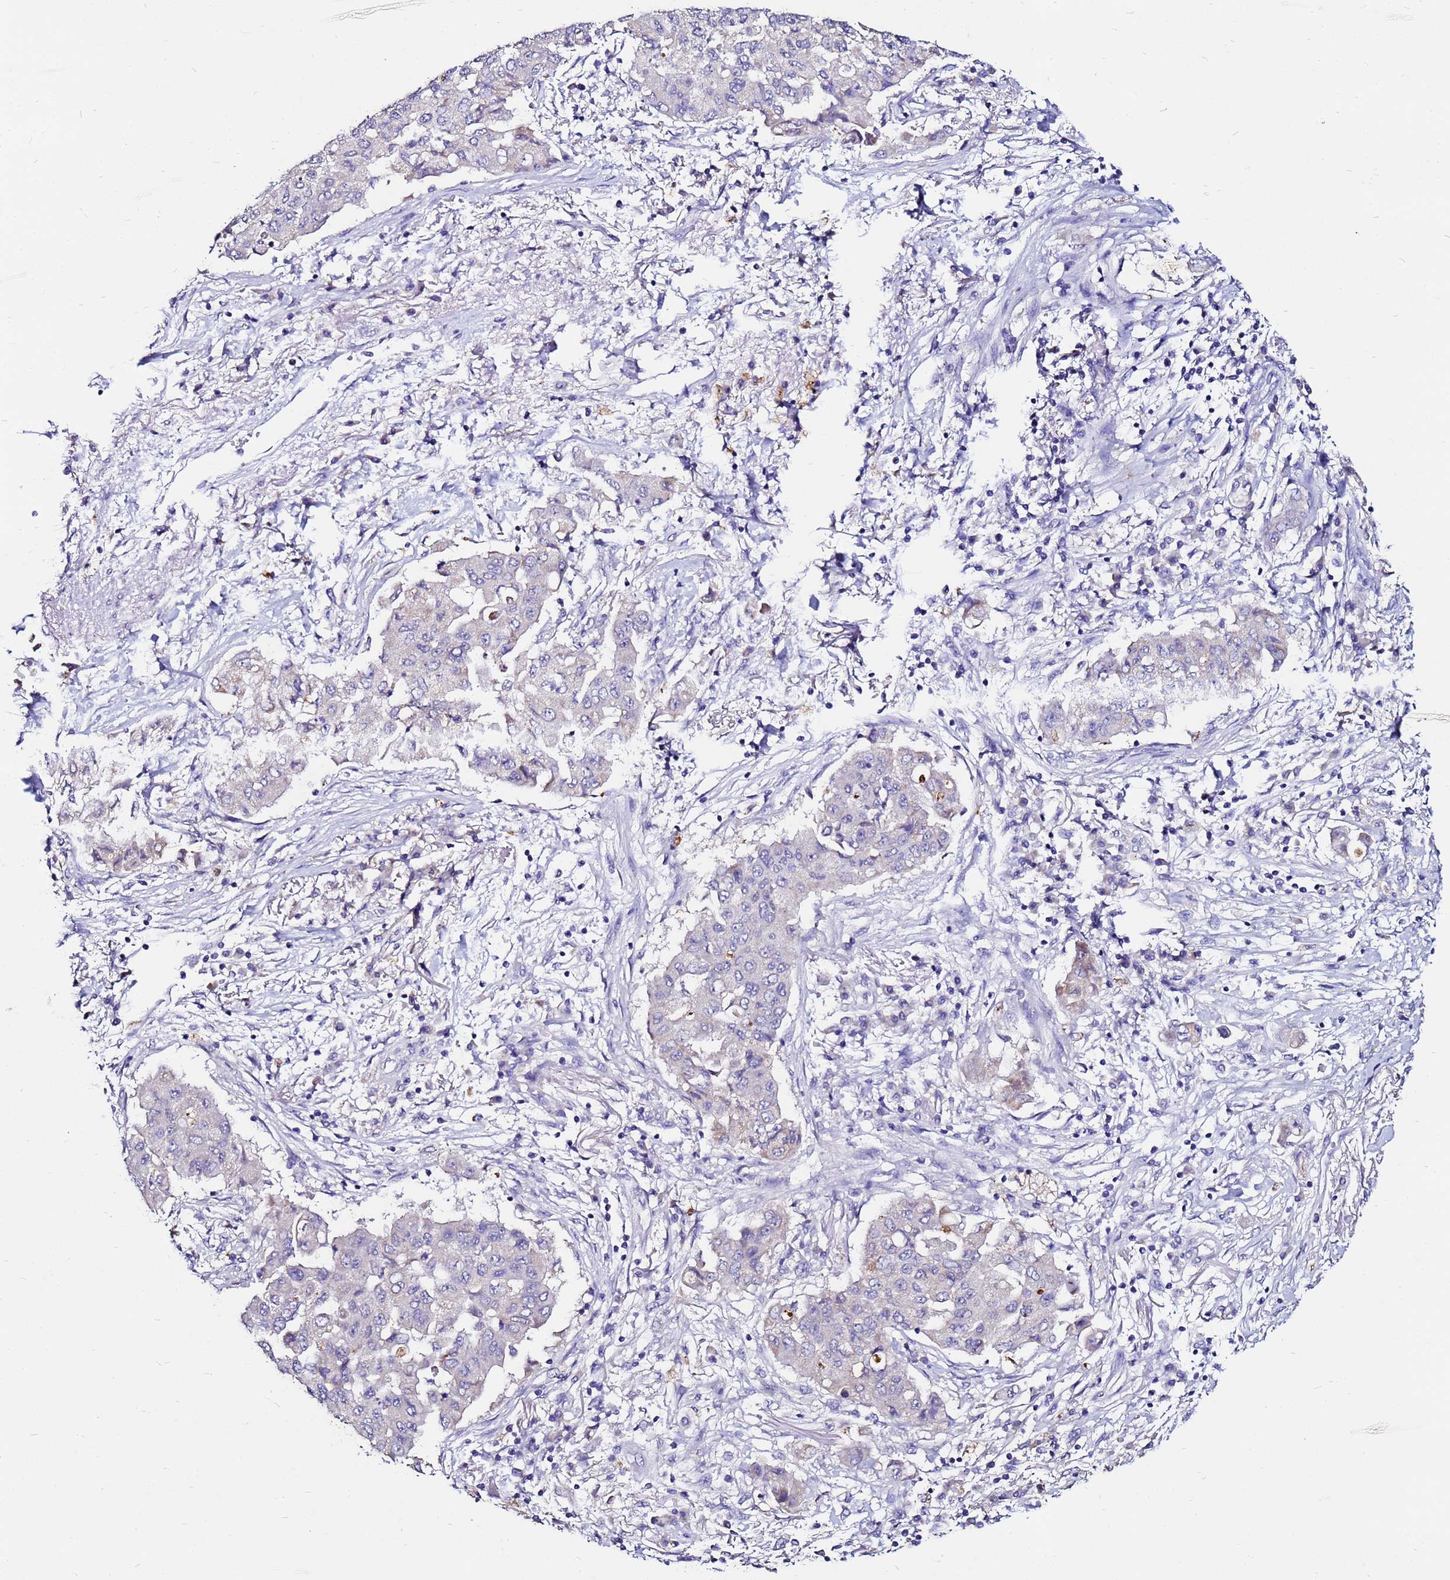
{"staining": {"intensity": "negative", "quantity": "none", "location": "none"}, "tissue": "lung cancer", "cell_type": "Tumor cells", "image_type": "cancer", "snomed": [{"axis": "morphology", "description": "Squamous cell carcinoma, NOS"}, {"axis": "topography", "description": "Lung"}], "caption": "A high-resolution image shows immunohistochemistry (IHC) staining of lung squamous cell carcinoma, which exhibits no significant staining in tumor cells.", "gene": "FAM183A", "patient": {"sex": "male", "age": 74}}